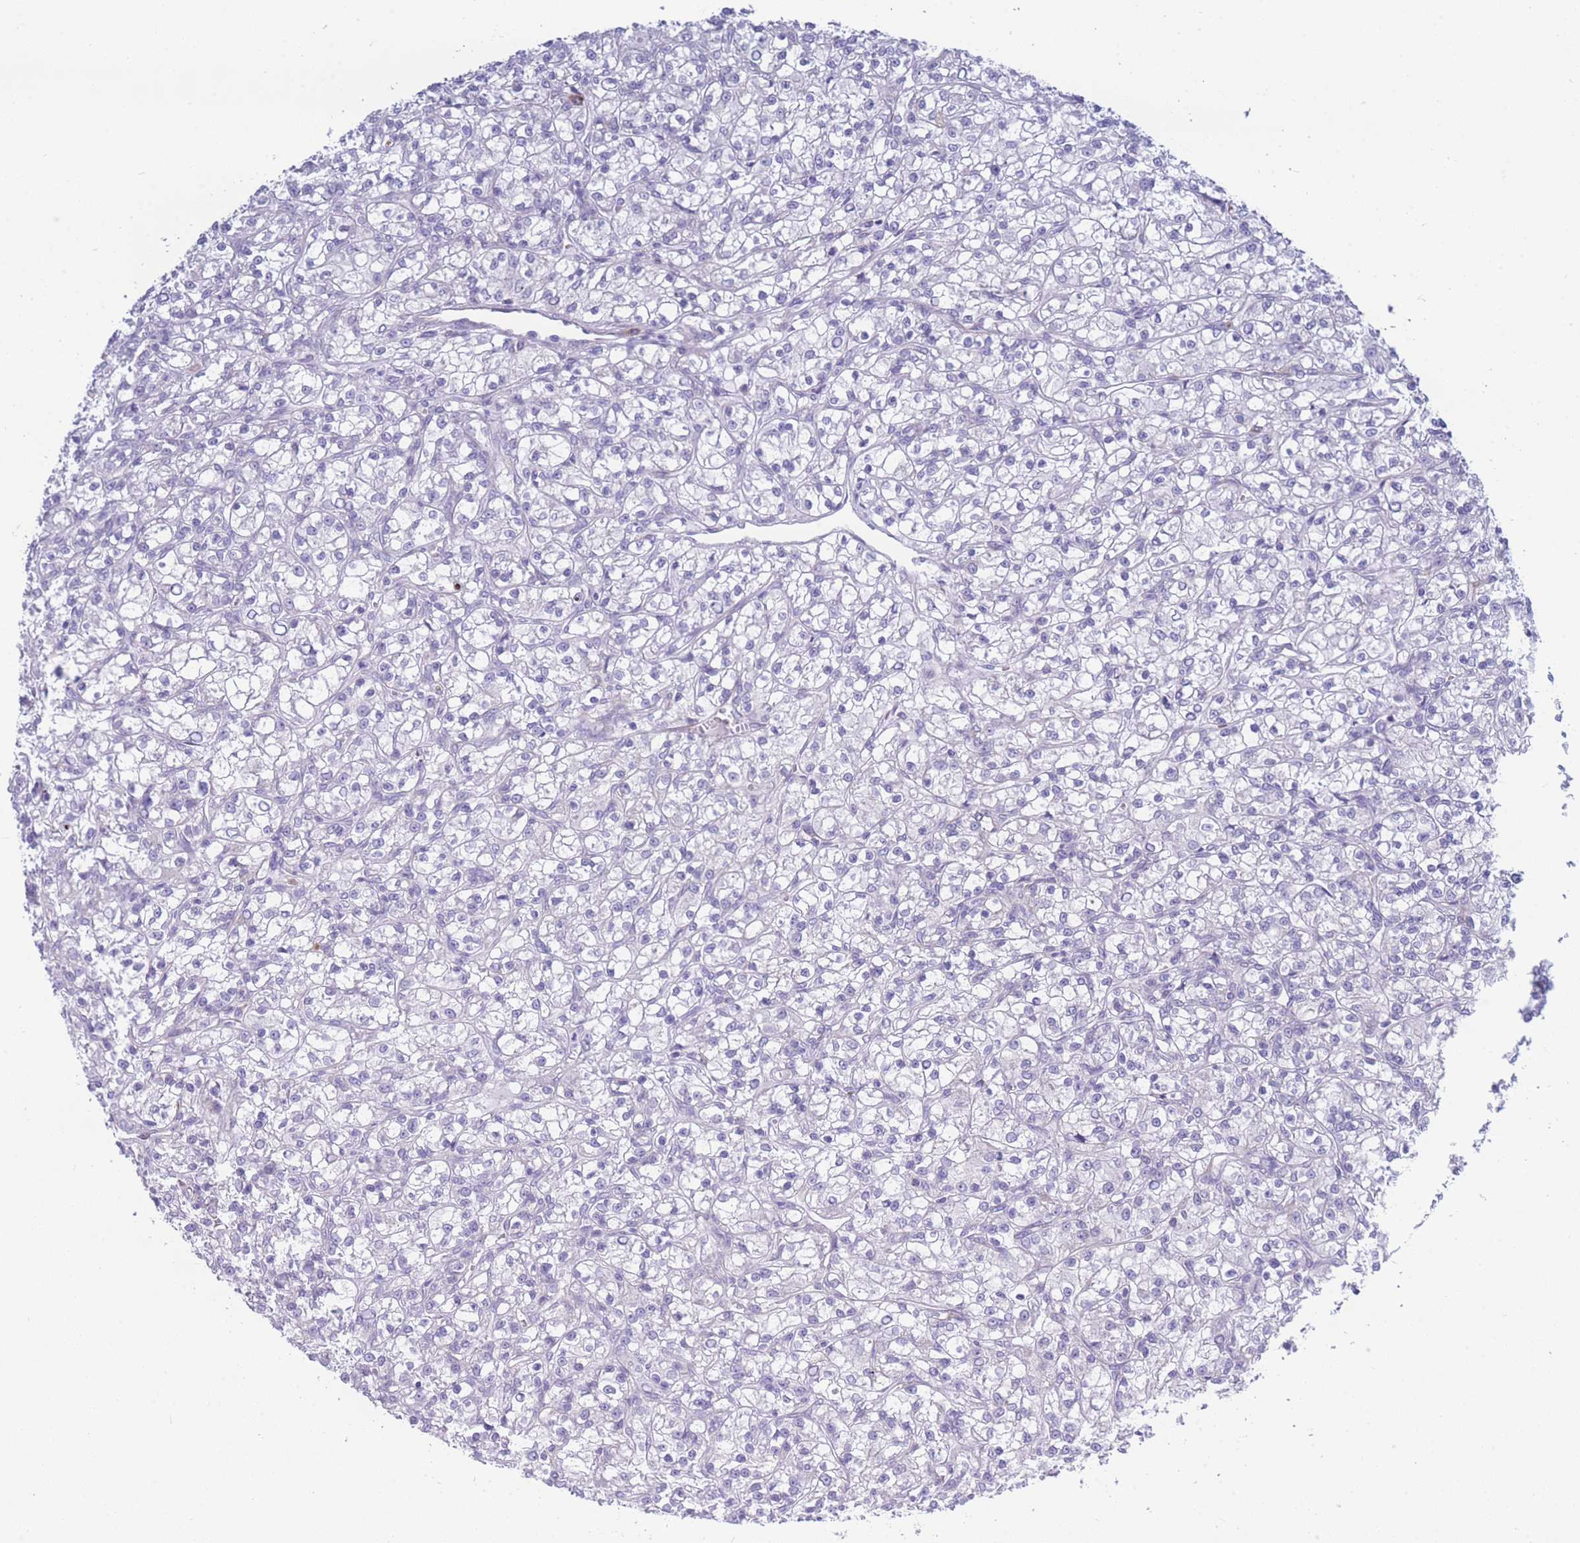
{"staining": {"intensity": "negative", "quantity": "none", "location": "none"}, "tissue": "renal cancer", "cell_type": "Tumor cells", "image_type": "cancer", "snomed": [{"axis": "morphology", "description": "Adenocarcinoma, NOS"}, {"axis": "topography", "description": "Kidney"}], "caption": "IHC image of renal adenocarcinoma stained for a protein (brown), which exhibits no staining in tumor cells.", "gene": "XKR8", "patient": {"sex": "female", "age": 59}}